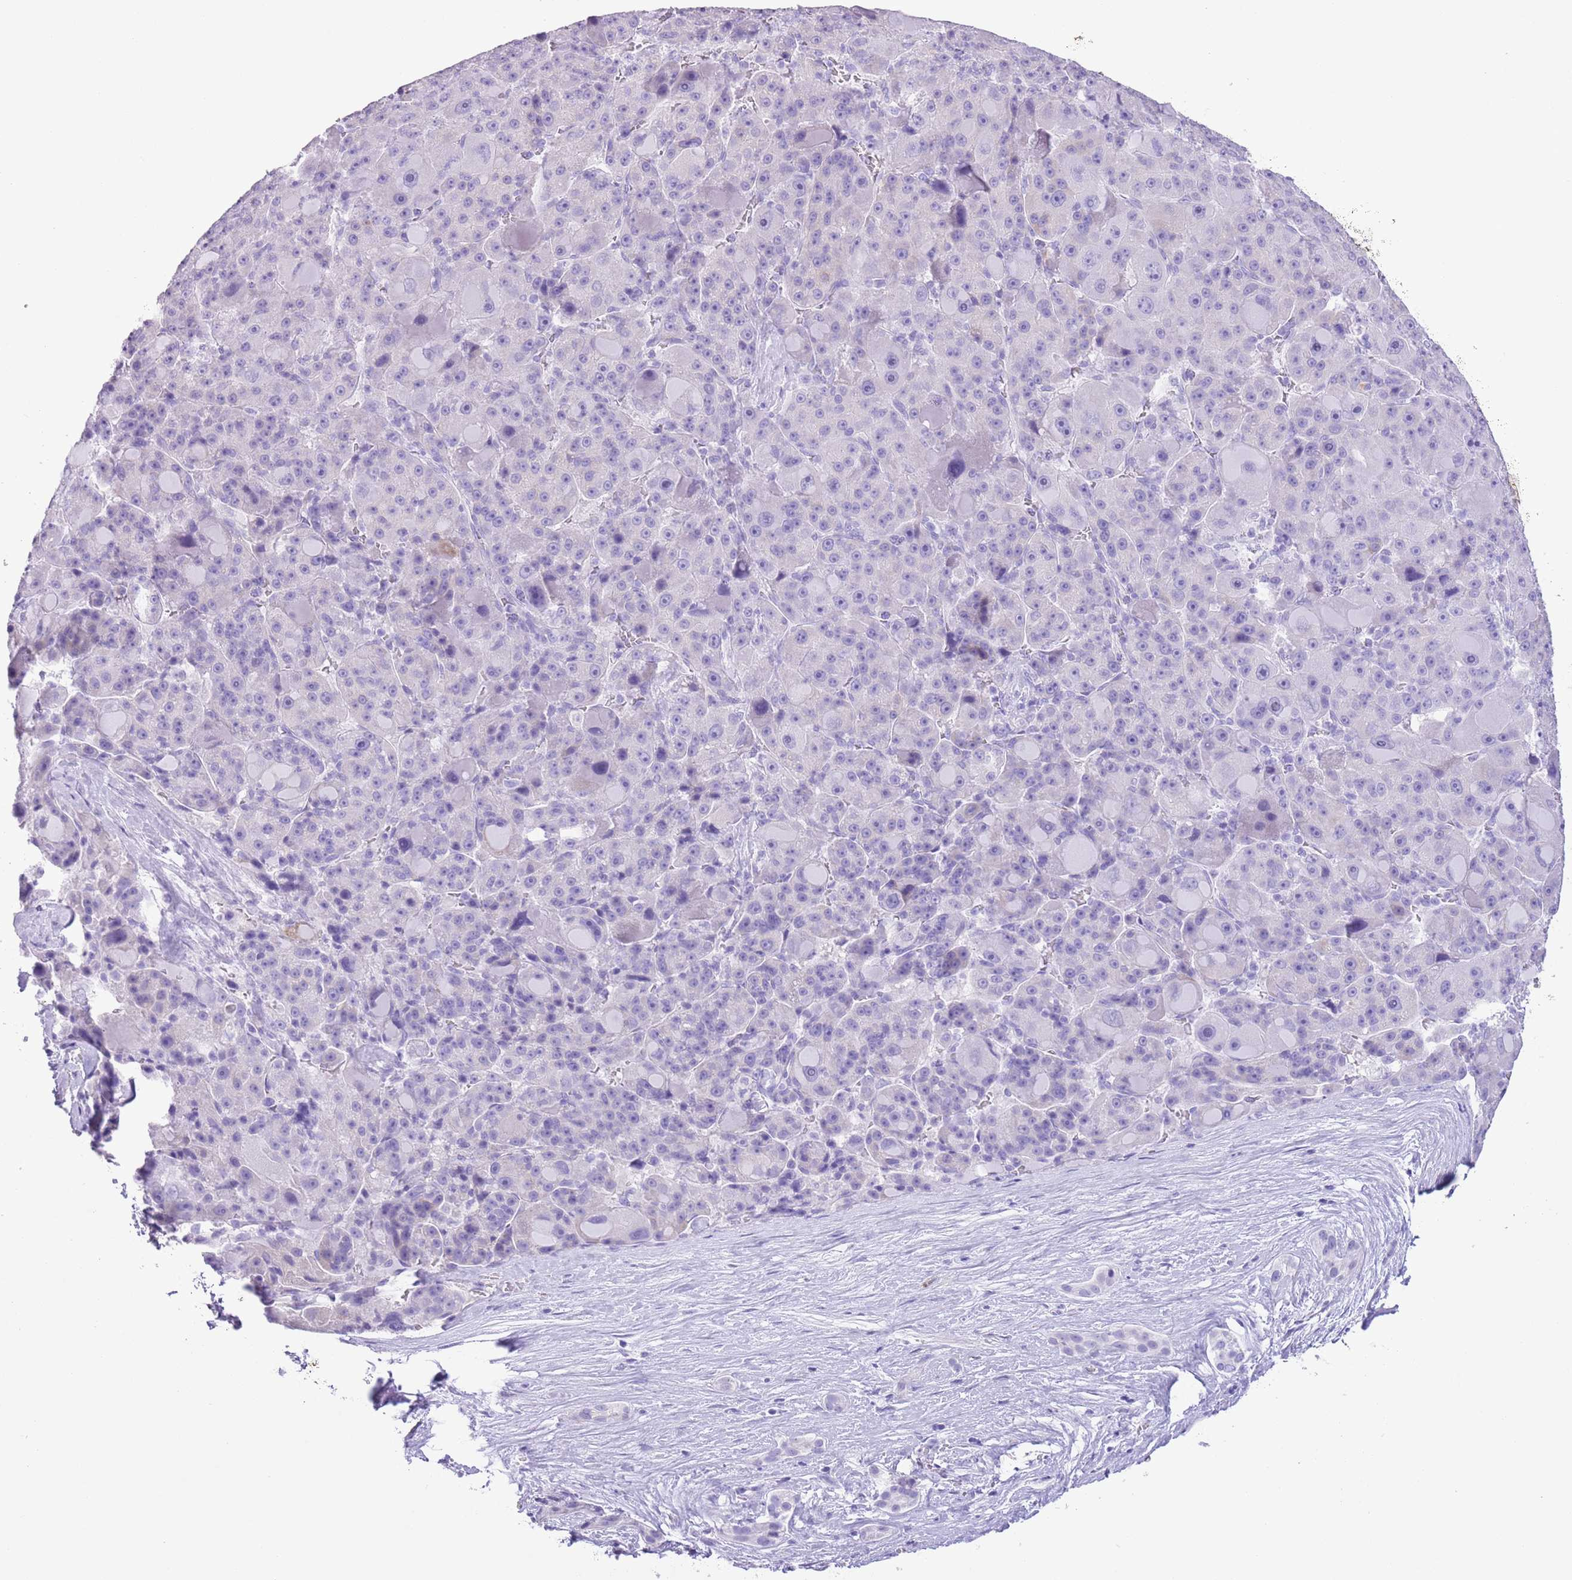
{"staining": {"intensity": "negative", "quantity": "none", "location": "none"}, "tissue": "liver cancer", "cell_type": "Tumor cells", "image_type": "cancer", "snomed": [{"axis": "morphology", "description": "Carcinoma, Hepatocellular, NOS"}, {"axis": "topography", "description": "Liver"}], "caption": "Immunohistochemical staining of human hepatocellular carcinoma (liver) shows no significant expression in tumor cells.", "gene": "SLC7A14", "patient": {"sex": "male", "age": 76}}